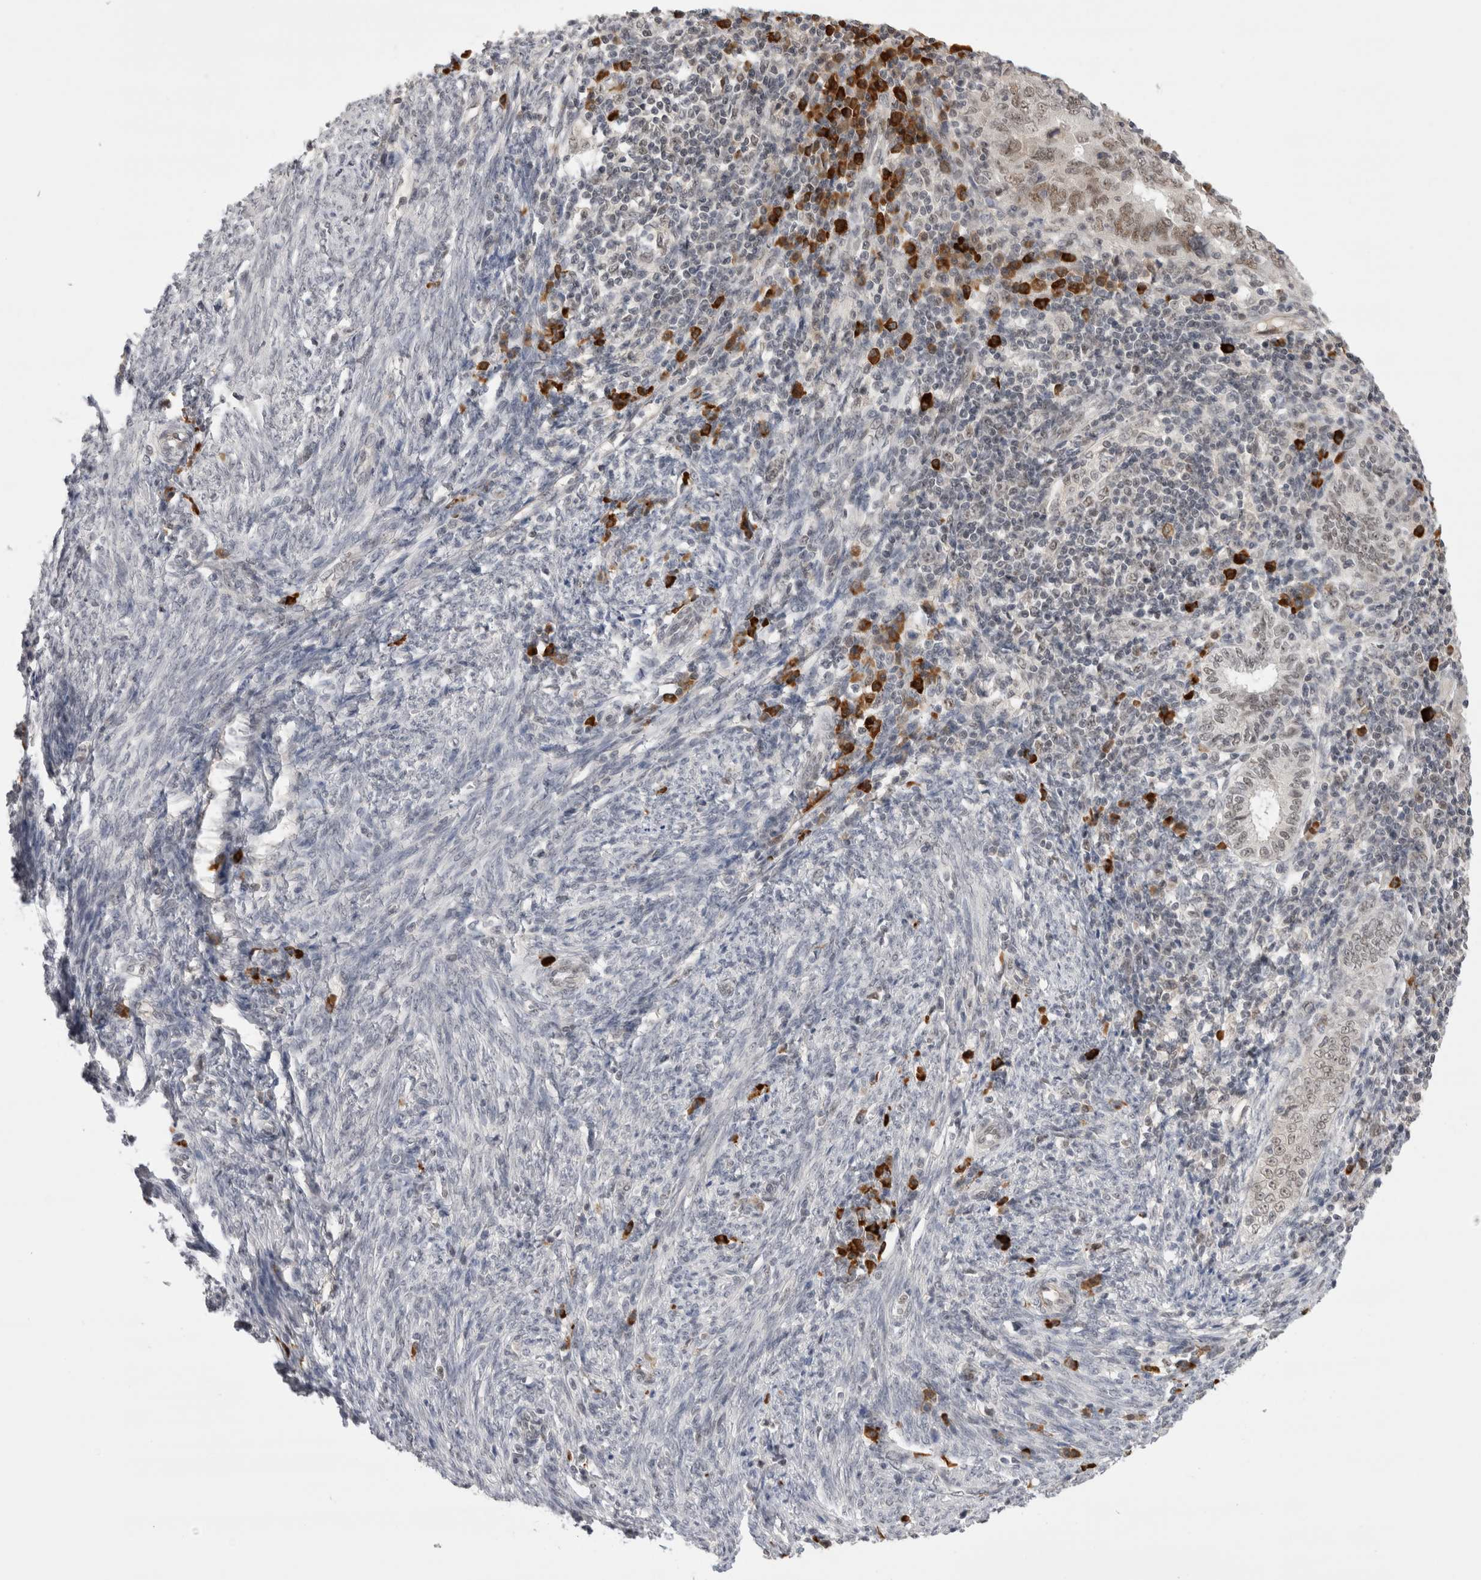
{"staining": {"intensity": "moderate", "quantity": ">75%", "location": "nuclear"}, "tissue": "endometrial cancer", "cell_type": "Tumor cells", "image_type": "cancer", "snomed": [{"axis": "morphology", "description": "Adenocarcinoma, NOS"}, {"axis": "topography", "description": "Uterus"}], "caption": "Immunohistochemistry (IHC) staining of endometrial cancer (adenocarcinoma), which demonstrates medium levels of moderate nuclear staining in approximately >75% of tumor cells indicating moderate nuclear protein positivity. The staining was performed using DAB (3,3'-diaminobenzidine) (brown) for protein detection and nuclei were counterstained in hematoxylin (blue).", "gene": "ZNF24", "patient": {"sex": "female", "age": 77}}